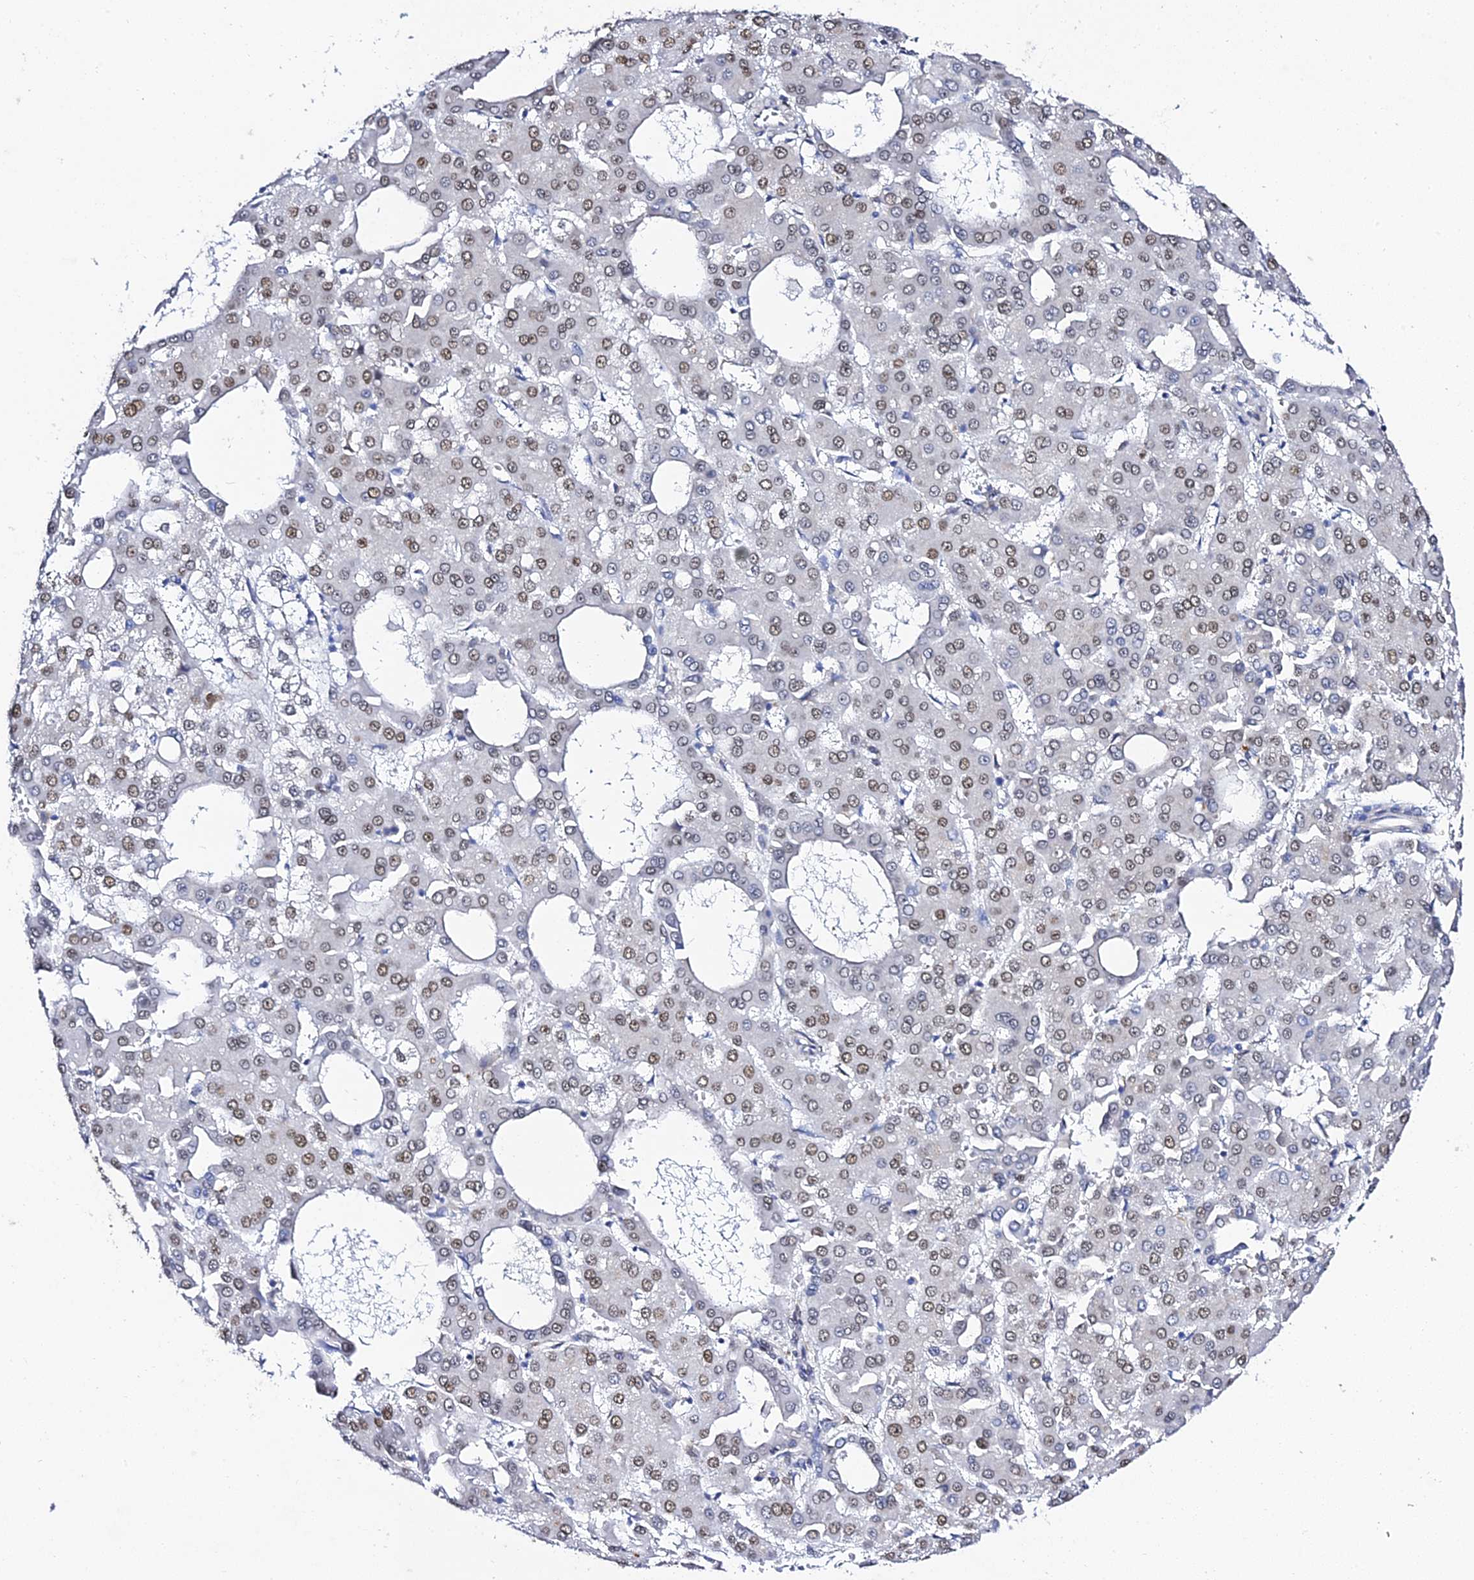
{"staining": {"intensity": "weak", "quantity": ">75%", "location": "nuclear"}, "tissue": "liver cancer", "cell_type": "Tumor cells", "image_type": "cancer", "snomed": [{"axis": "morphology", "description": "Carcinoma, Hepatocellular, NOS"}, {"axis": "topography", "description": "Liver"}], "caption": "Liver cancer (hepatocellular carcinoma) was stained to show a protein in brown. There is low levels of weak nuclear expression in about >75% of tumor cells. Using DAB (3,3'-diaminobenzidine) (brown) and hematoxylin (blue) stains, captured at high magnification using brightfield microscopy.", "gene": "POFUT2", "patient": {"sex": "male", "age": 47}}